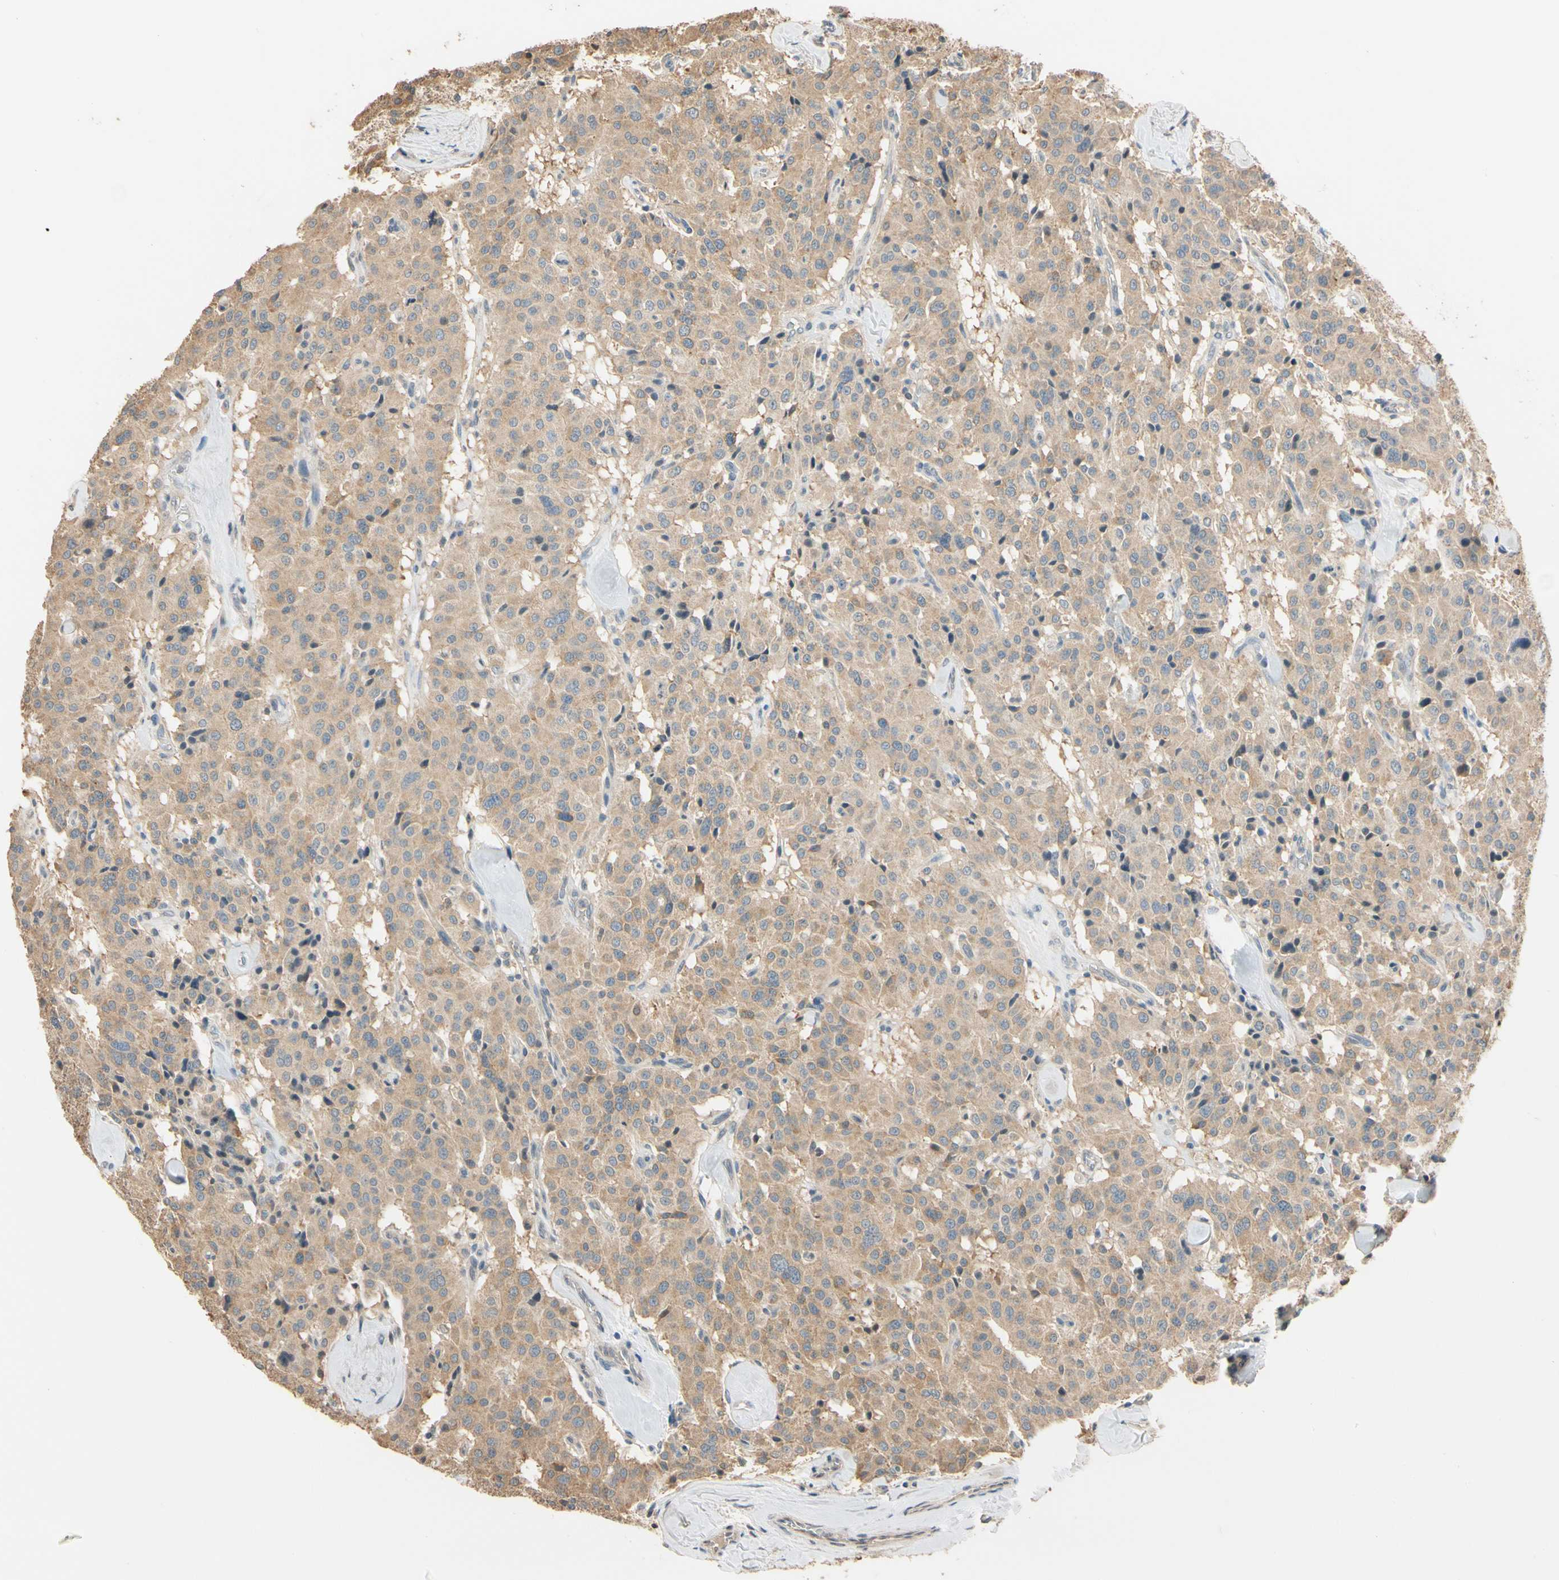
{"staining": {"intensity": "moderate", "quantity": ">75%", "location": "cytoplasmic/membranous"}, "tissue": "carcinoid", "cell_type": "Tumor cells", "image_type": "cancer", "snomed": [{"axis": "morphology", "description": "Carcinoid, malignant, NOS"}, {"axis": "topography", "description": "Lung"}], "caption": "Carcinoid (malignant) was stained to show a protein in brown. There is medium levels of moderate cytoplasmic/membranous expression in about >75% of tumor cells.", "gene": "MAP3K7", "patient": {"sex": "male", "age": 30}}